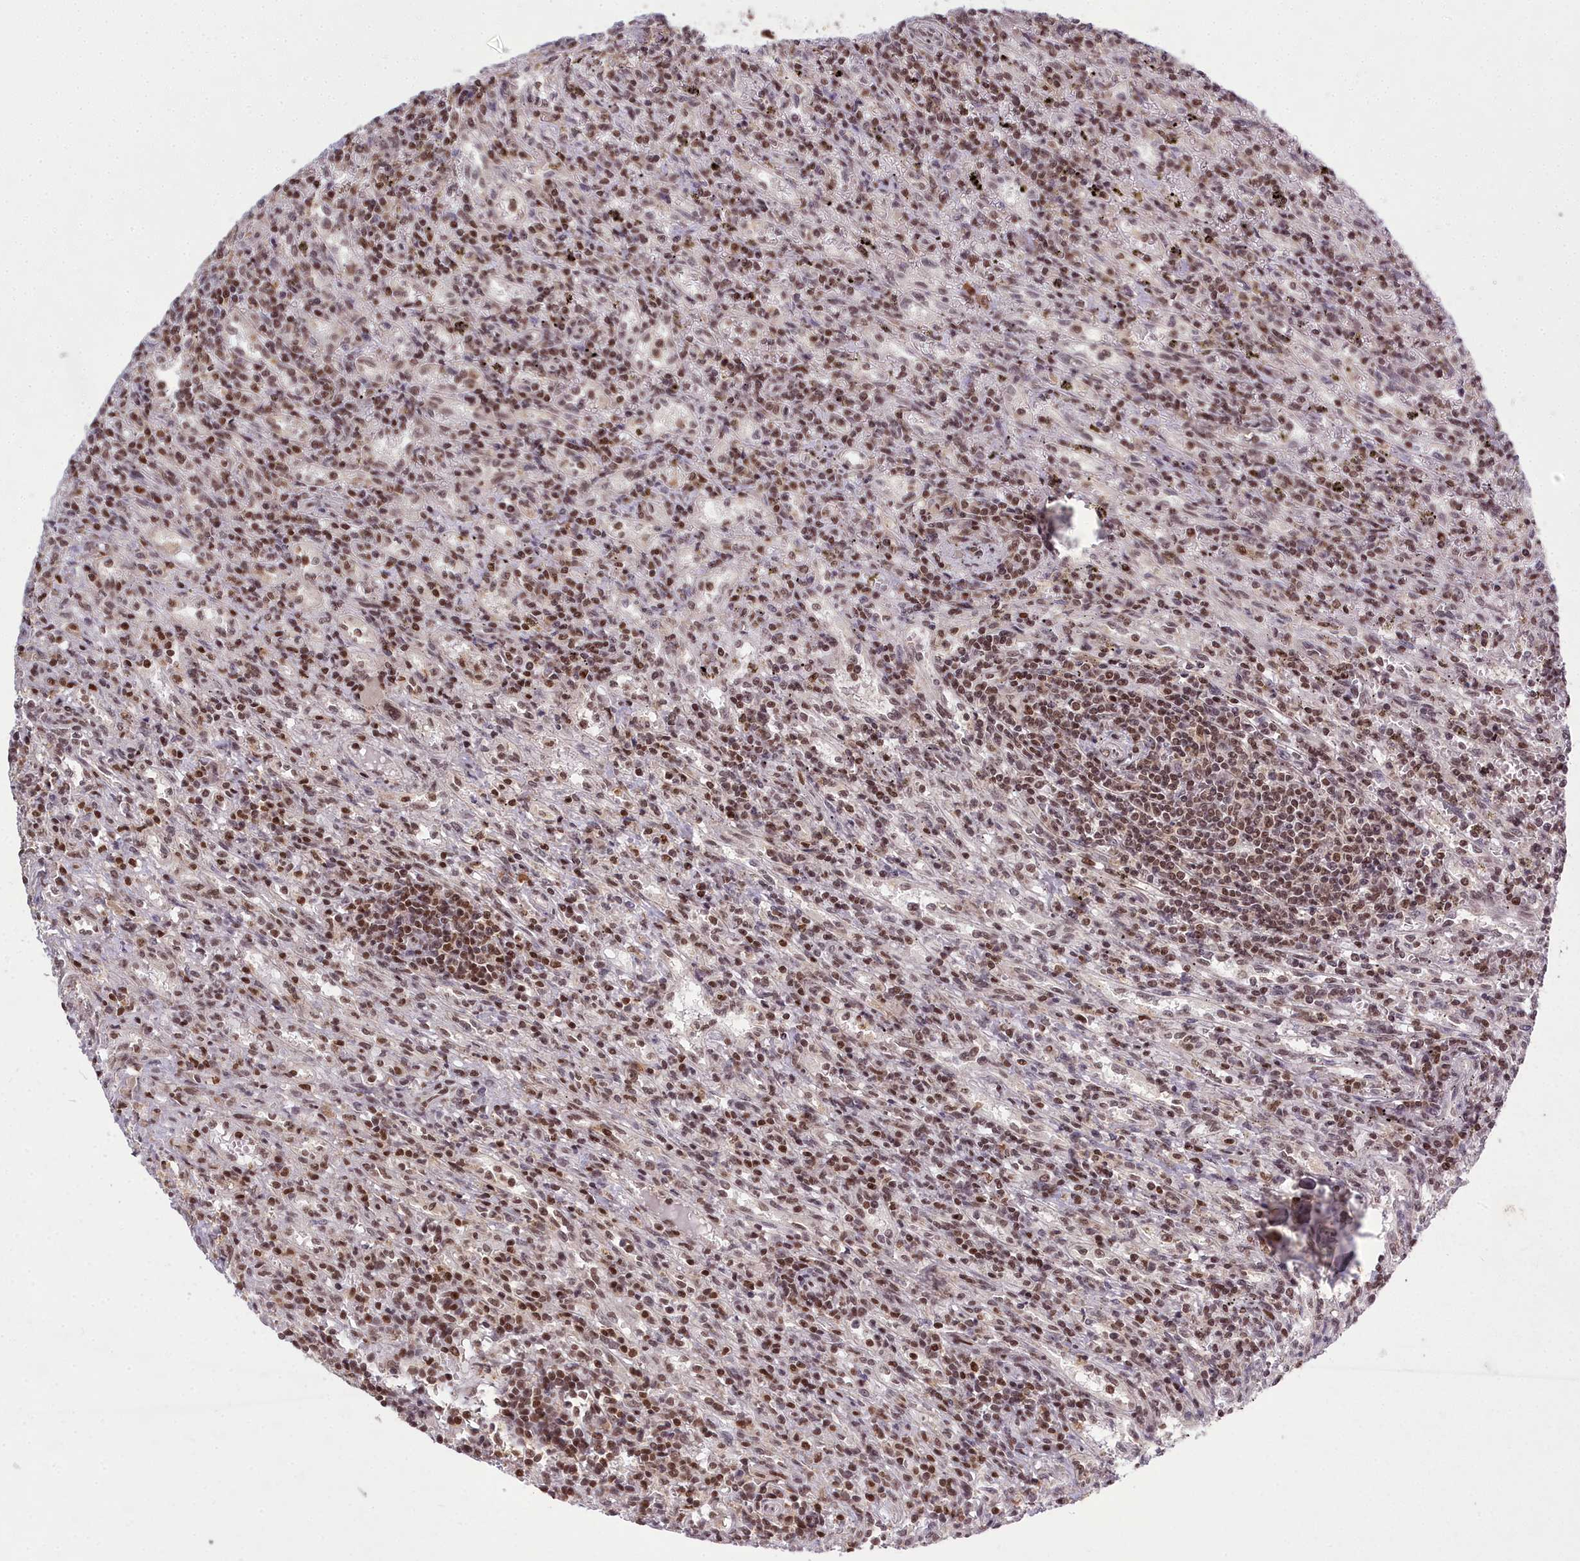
{"staining": {"intensity": "moderate", "quantity": ">75%", "location": "nuclear"}, "tissue": "lymphoma", "cell_type": "Tumor cells", "image_type": "cancer", "snomed": [{"axis": "morphology", "description": "Malignant lymphoma, non-Hodgkin's type, Low grade"}, {"axis": "topography", "description": "Spleen"}], "caption": "Immunohistochemistry histopathology image of neoplastic tissue: human lymphoma stained using immunohistochemistry (IHC) demonstrates medium levels of moderate protein expression localized specifically in the nuclear of tumor cells, appearing as a nuclear brown color.", "gene": "GMEB1", "patient": {"sex": "male", "age": 76}}